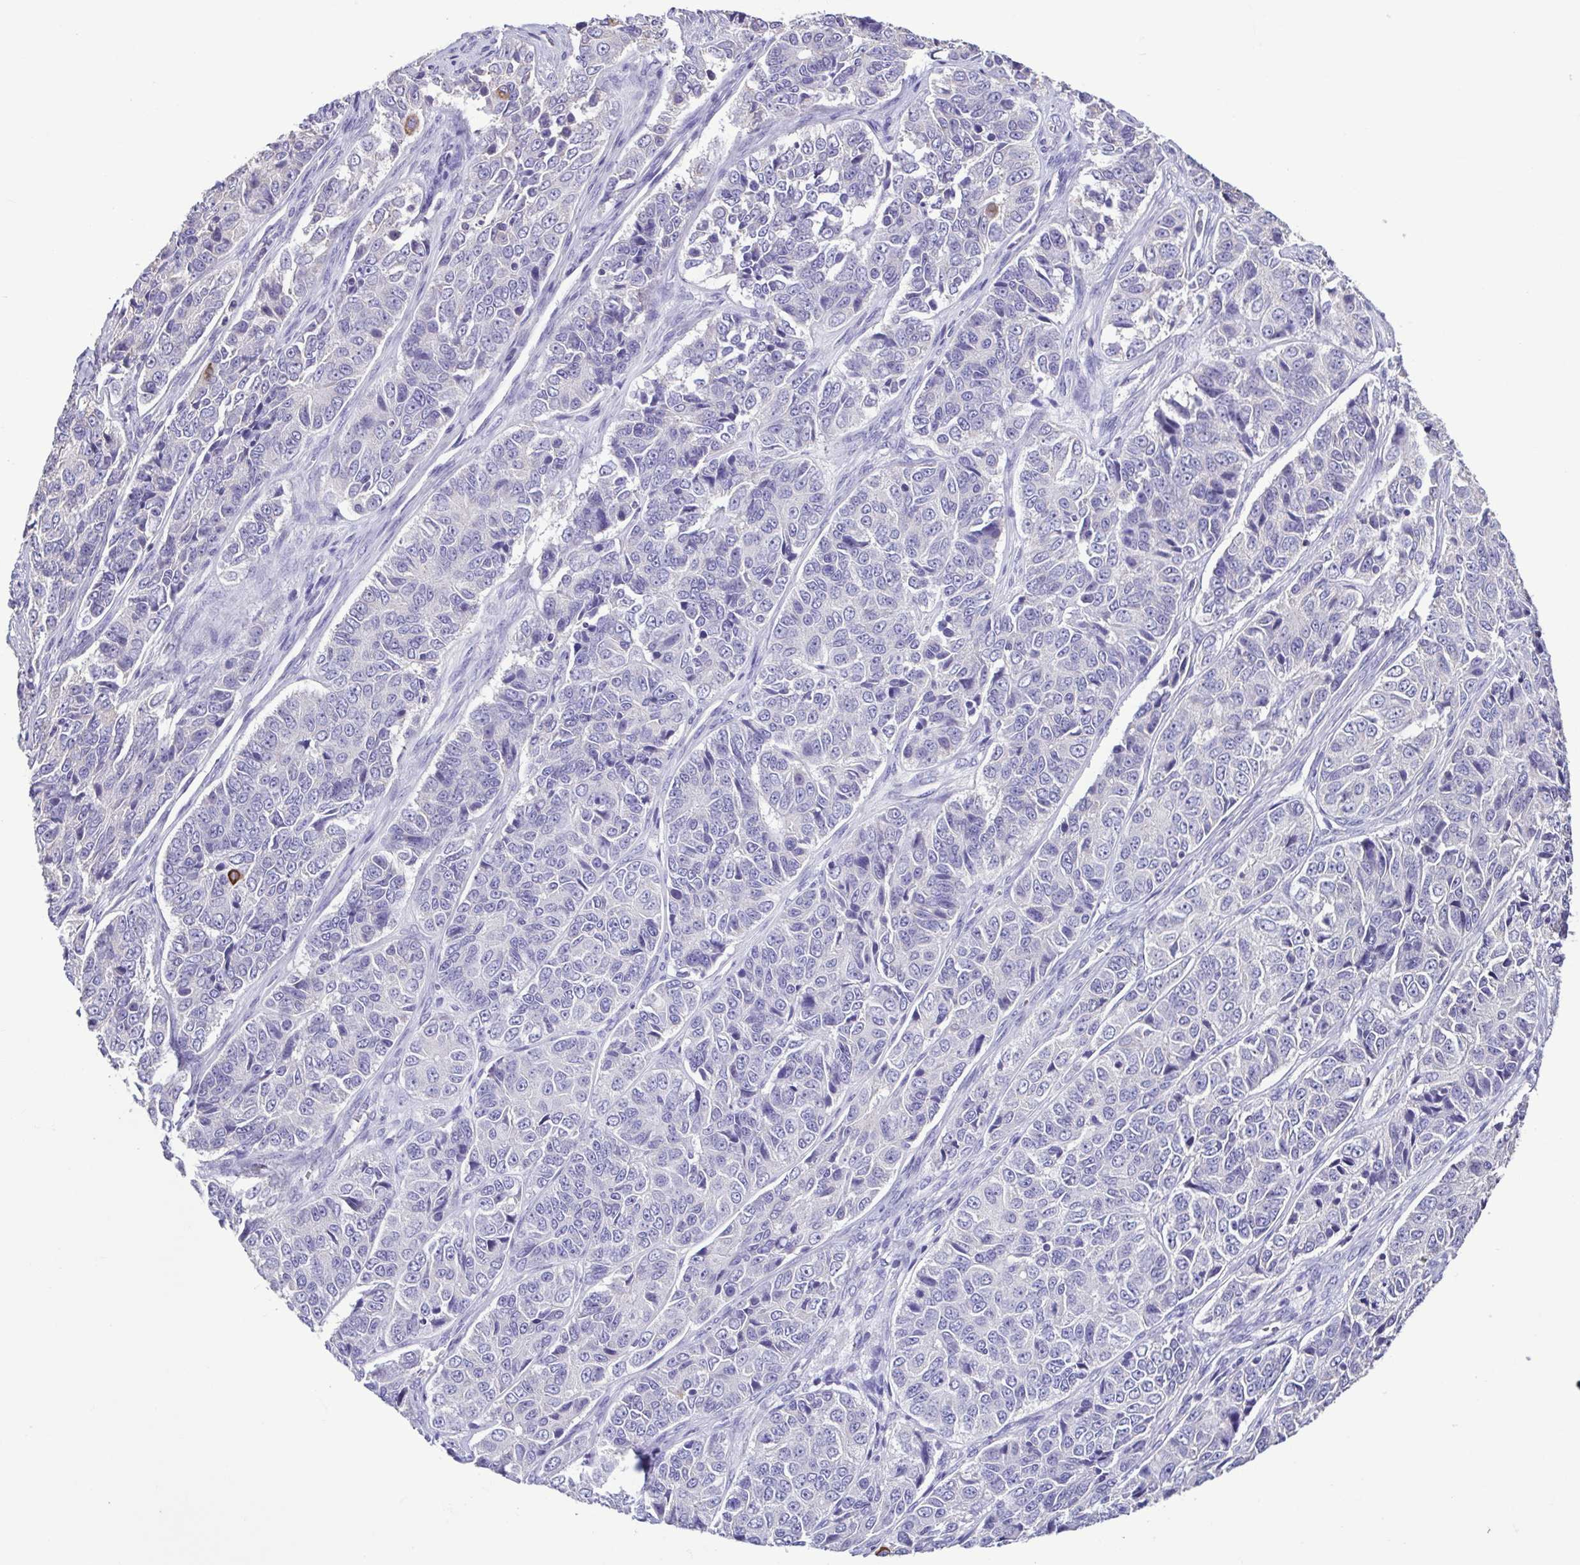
{"staining": {"intensity": "negative", "quantity": "none", "location": "none"}, "tissue": "ovarian cancer", "cell_type": "Tumor cells", "image_type": "cancer", "snomed": [{"axis": "morphology", "description": "Carcinoma, endometroid"}, {"axis": "topography", "description": "Ovary"}], "caption": "High power microscopy micrograph of an IHC micrograph of ovarian cancer, revealing no significant staining in tumor cells.", "gene": "PLA2G4E", "patient": {"sex": "female", "age": 51}}